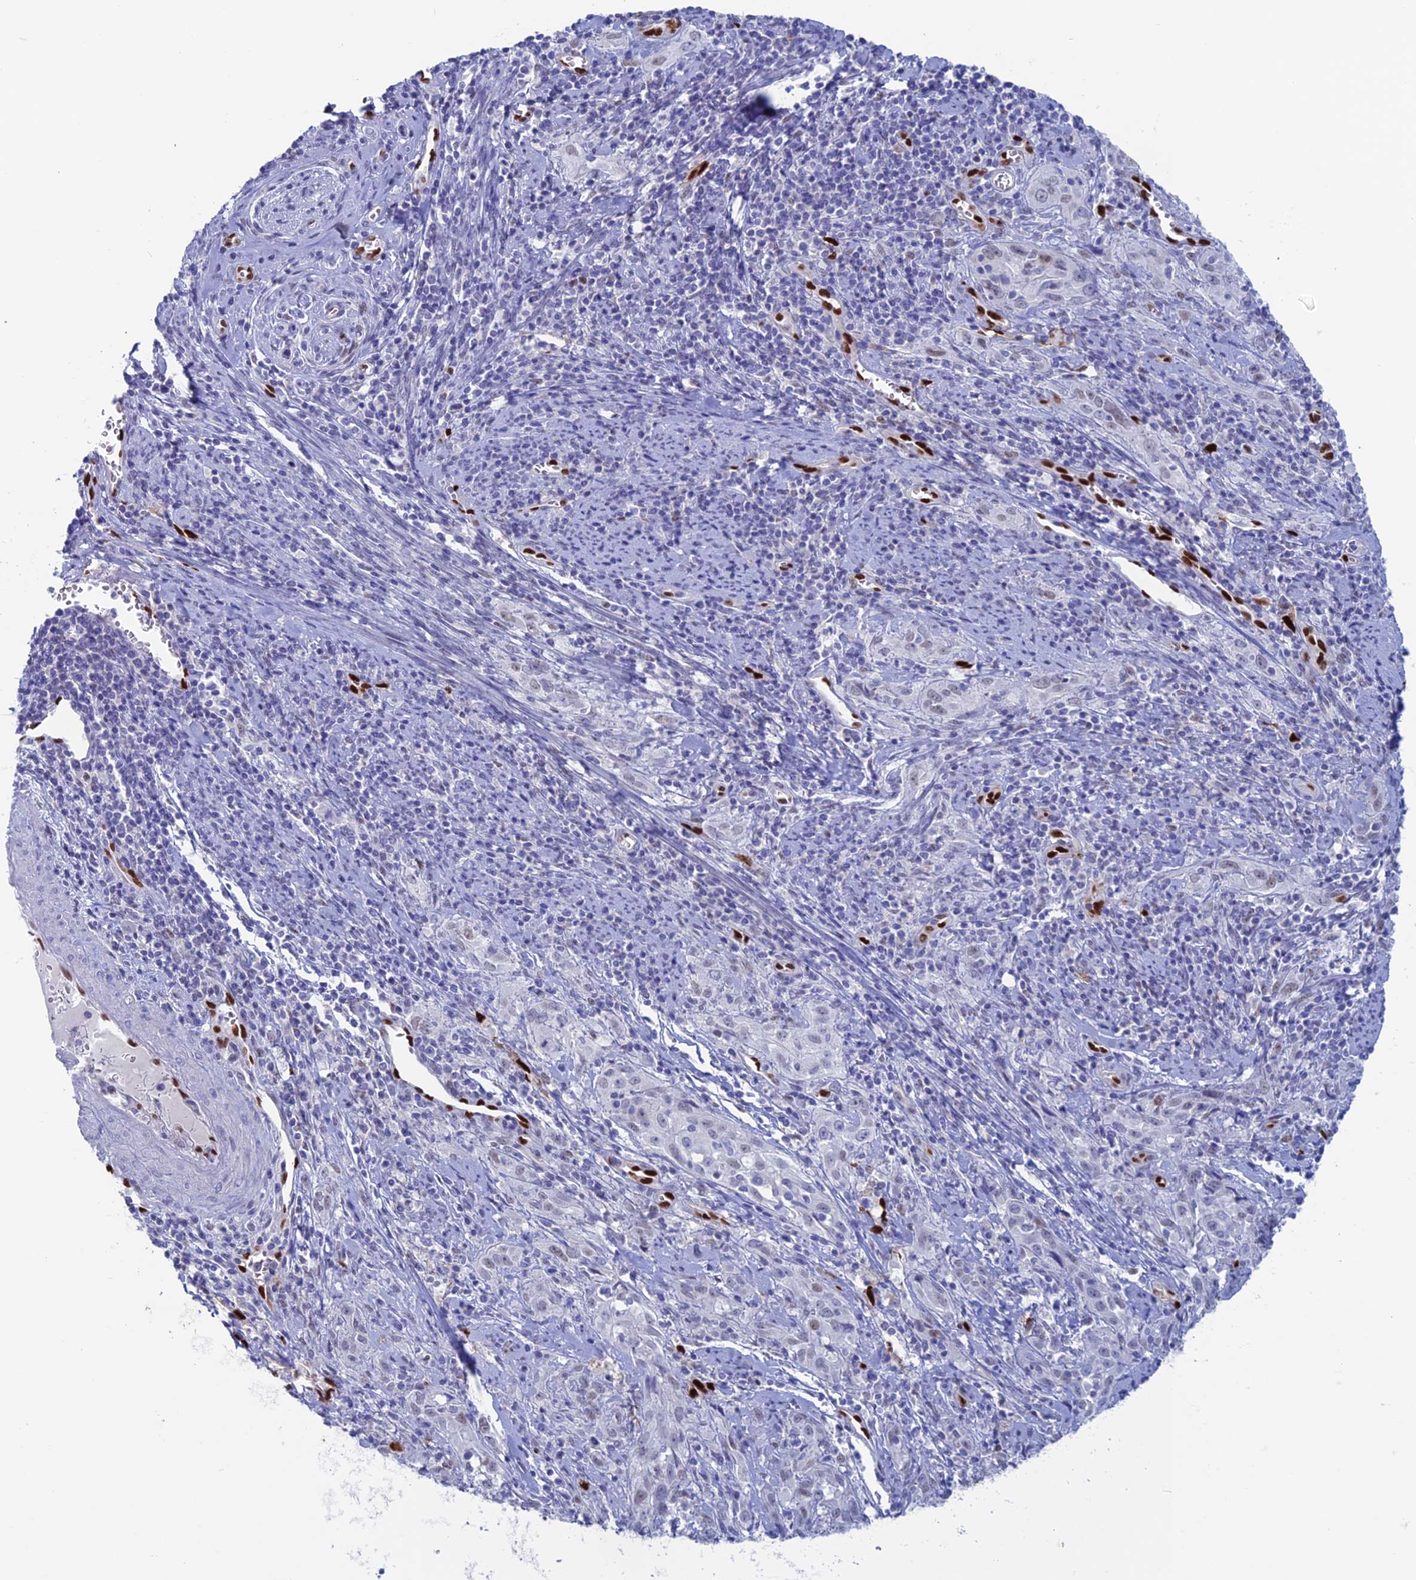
{"staining": {"intensity": "negative", "quantity": "none", "location": "none"}, "tissue": "cervical cancer", "cell_type": "Tumor cells", "image_type": "cancer", "snomed": [{"axis": "morphology", "description": "Squamous cell carcinoma, NOS"}, {"axis": "topography", "description": "Cervix"}], "caption": "Immunohistochemistry (IHC) photomicrograph of neoplastic tissue: cervical squamous cell carcinoma stained with DAB shows no significant protein staining in tumor cells.", "gene": "NOL4L", "patient": {"sex": "female", "age": 57}}